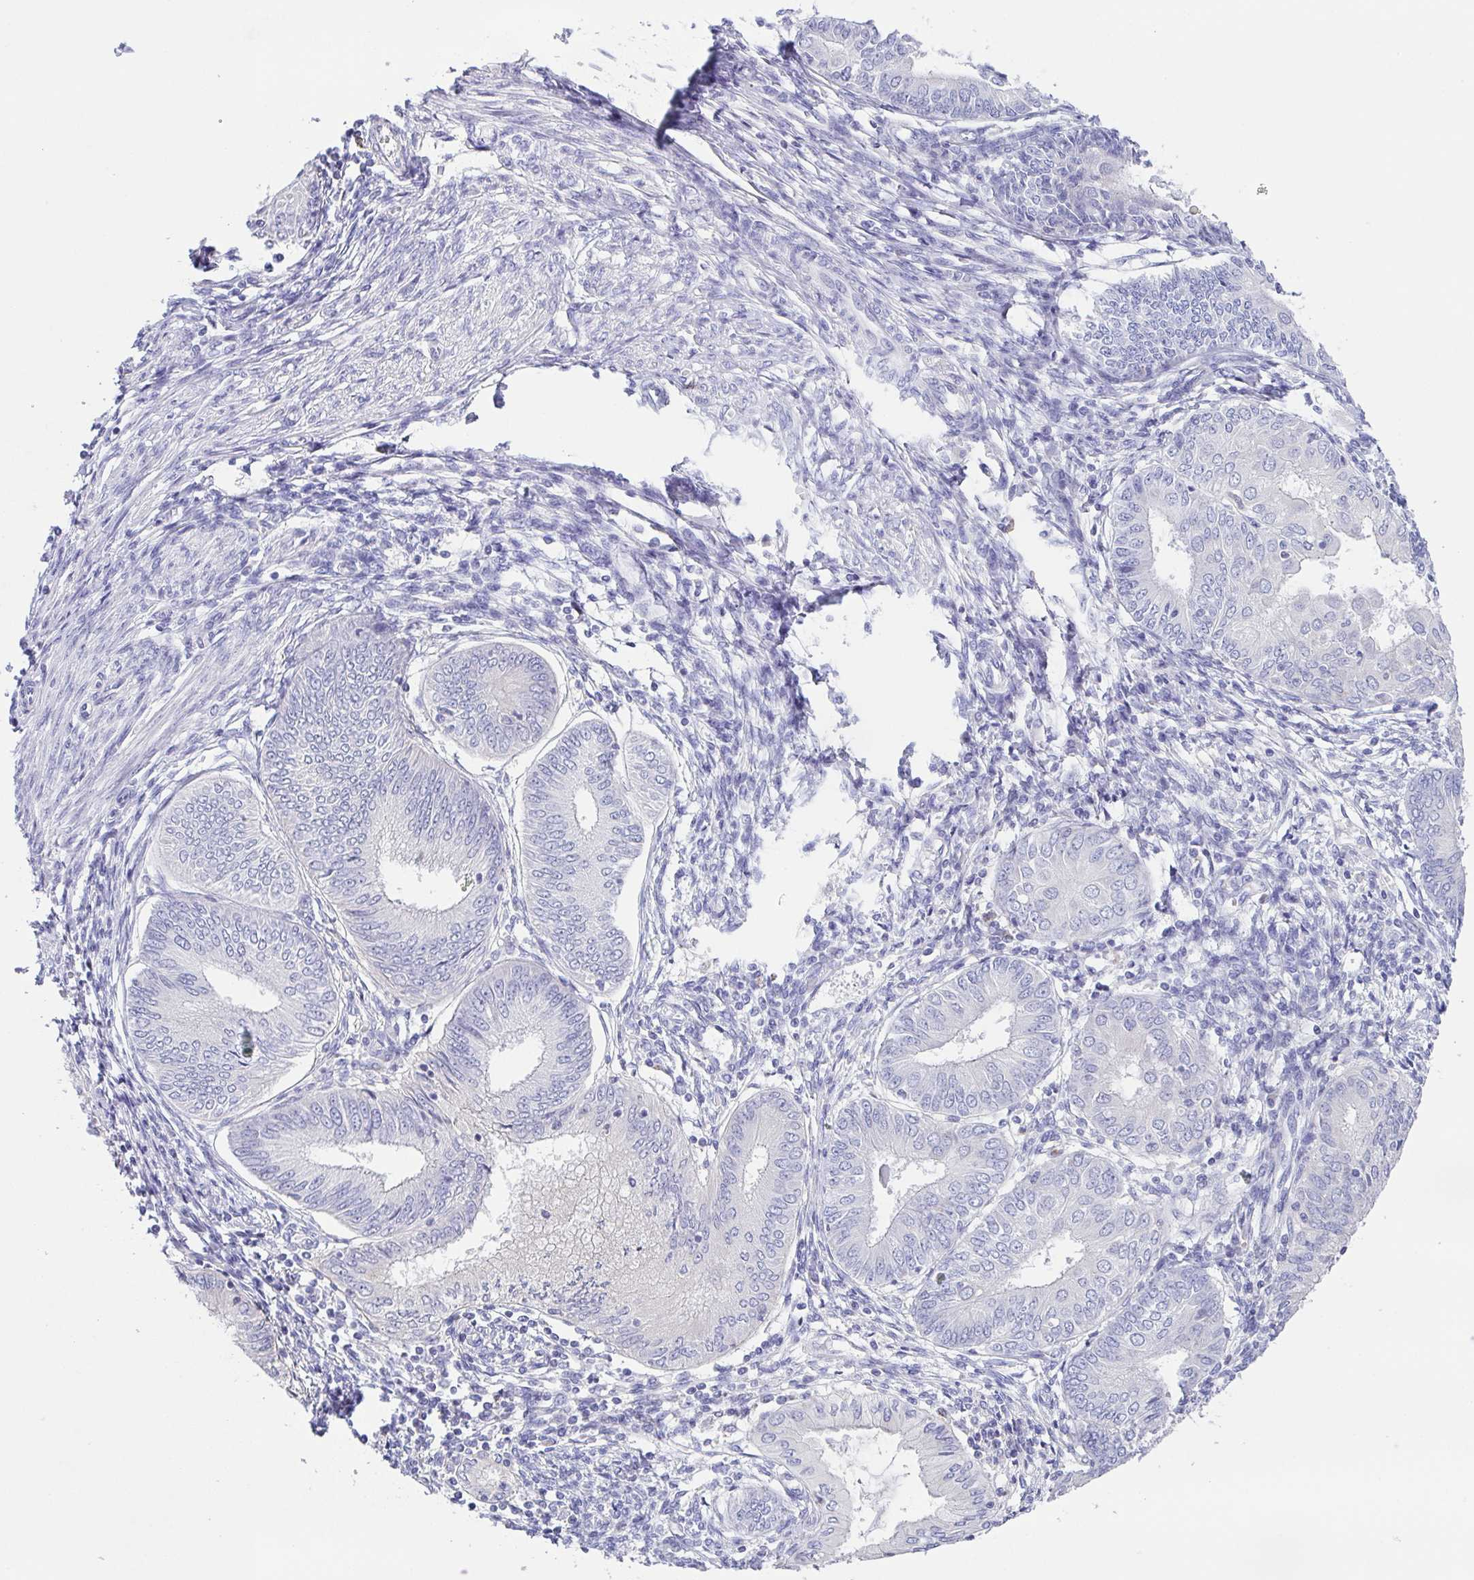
{"staining": {"intensity": "negative", "quantity": "none", "location": "none"}, "tissue": "endometrial cancer", "cell_type": "Tumor cells", "image_type": "cancer", "snomed": [{"axis": "morphology", "description": "Adenocarcinoma, NOS"}, {"axis": "topography", "description": "Endometrium"}], "caption": "High magnification brightfield microscopy of endometrial cancer stained with DAB (3,3'-diaminobenzidine) (brown) and counterstained with hematoxylin (blue): tumor cells show no significant expression.", "gene": "PKDREJ", "patient": {"sex": "female", "age": 68}}